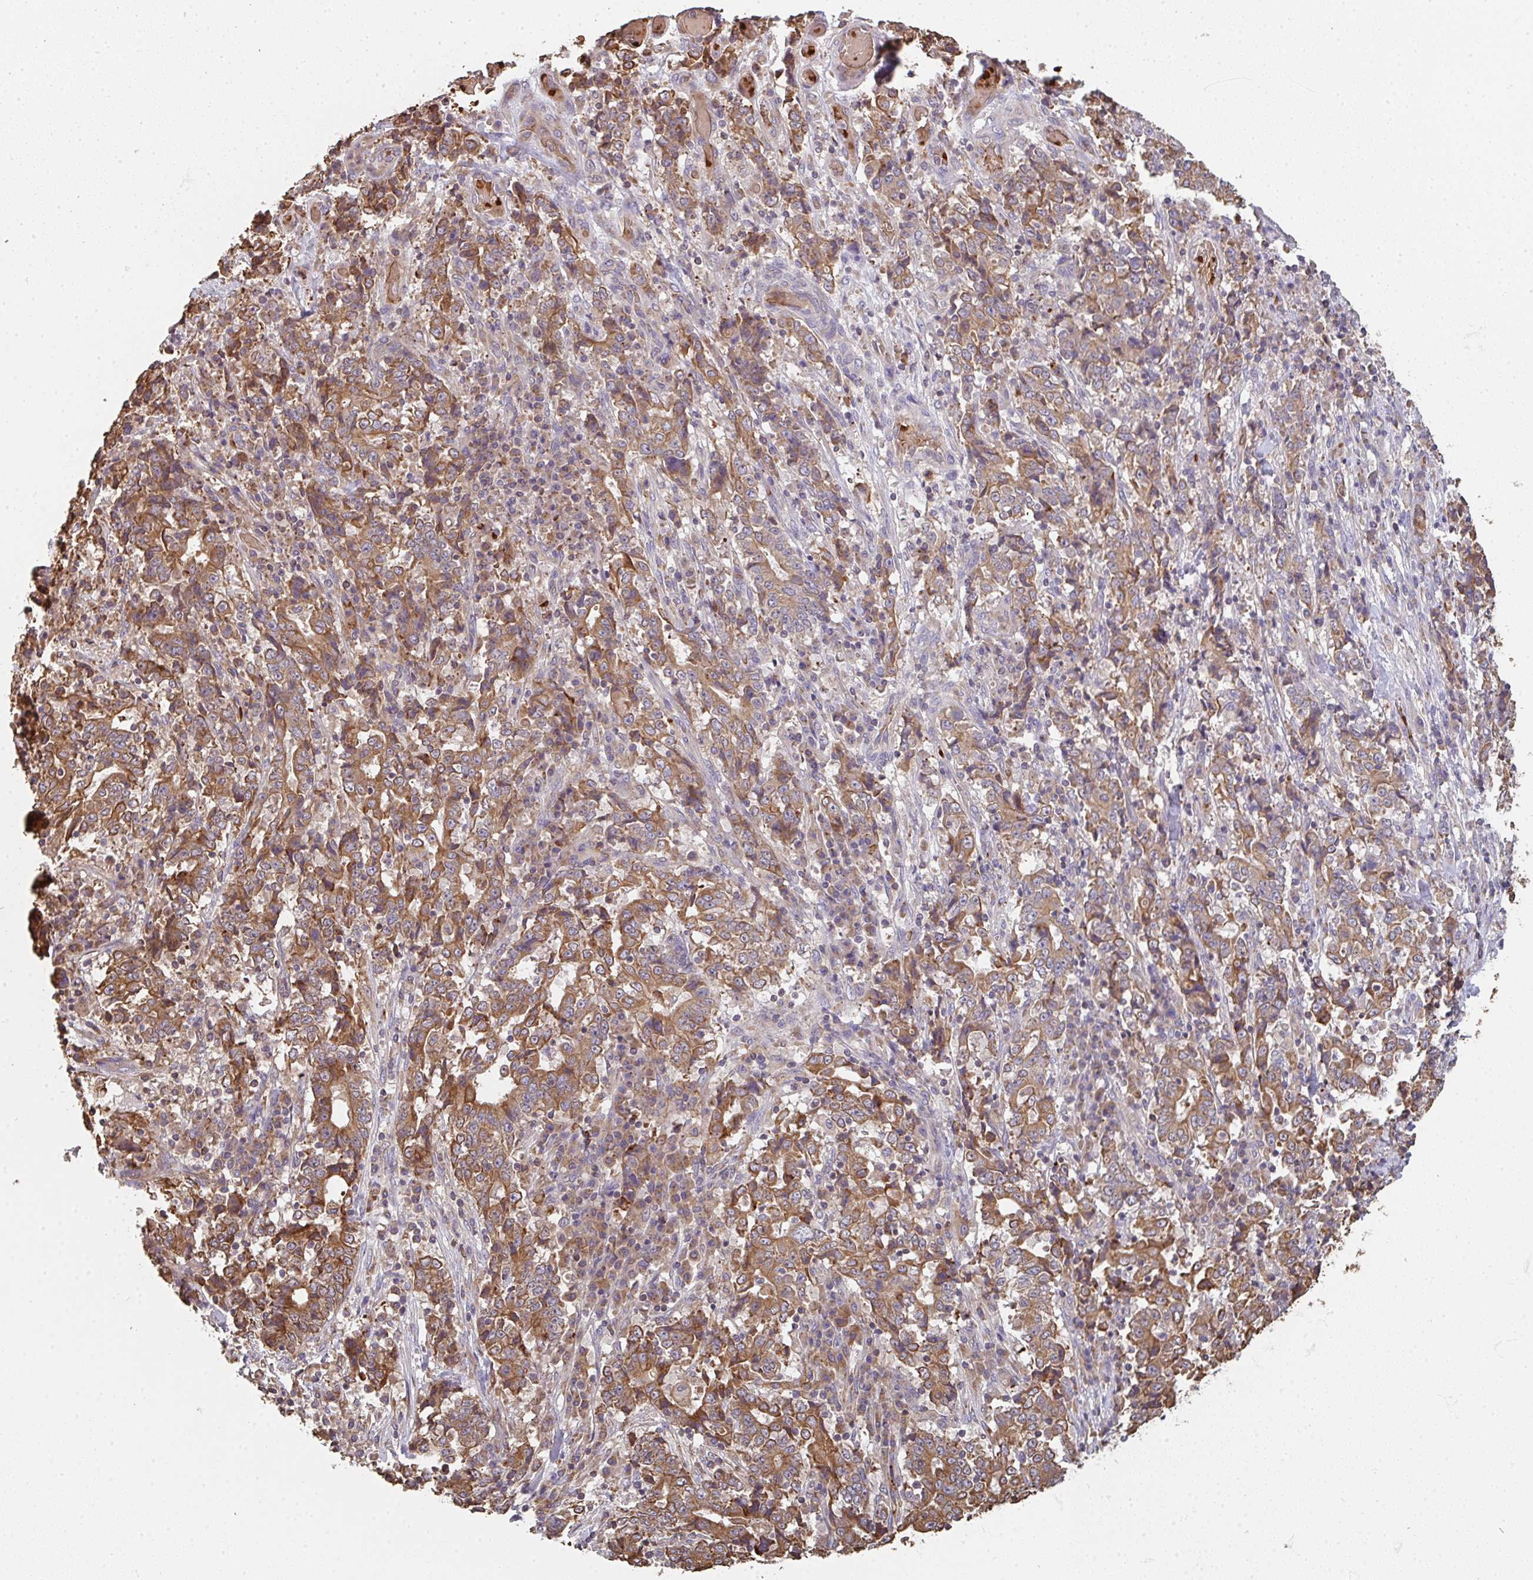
{"staining": {"intensity": "moderate", "quantity": ">75%", "location": "cytoplasmic/membranous"}, "tissue": "stomach cancer", "cell_type": "Tumor cells", "image_type": "cancer", "snomed": [{"axis": "morphology", "description": "Normal tissue, NOS"}, {"axis": "morphology", "description": "Adenocarcinoma, NOS"}, {"axis": "topography", "description": "Stomach, upper"}, {"axis": "topography", "description": "Stomach"}], "caption": "An image showing moderate cytoplasmic/membranous expression in approximately >75% of tumor cells in stomach cancer, as visualized by brown immunohistochemical staining.", "gene": "POLG", "patient": {"sex": "male", "age": 59}}